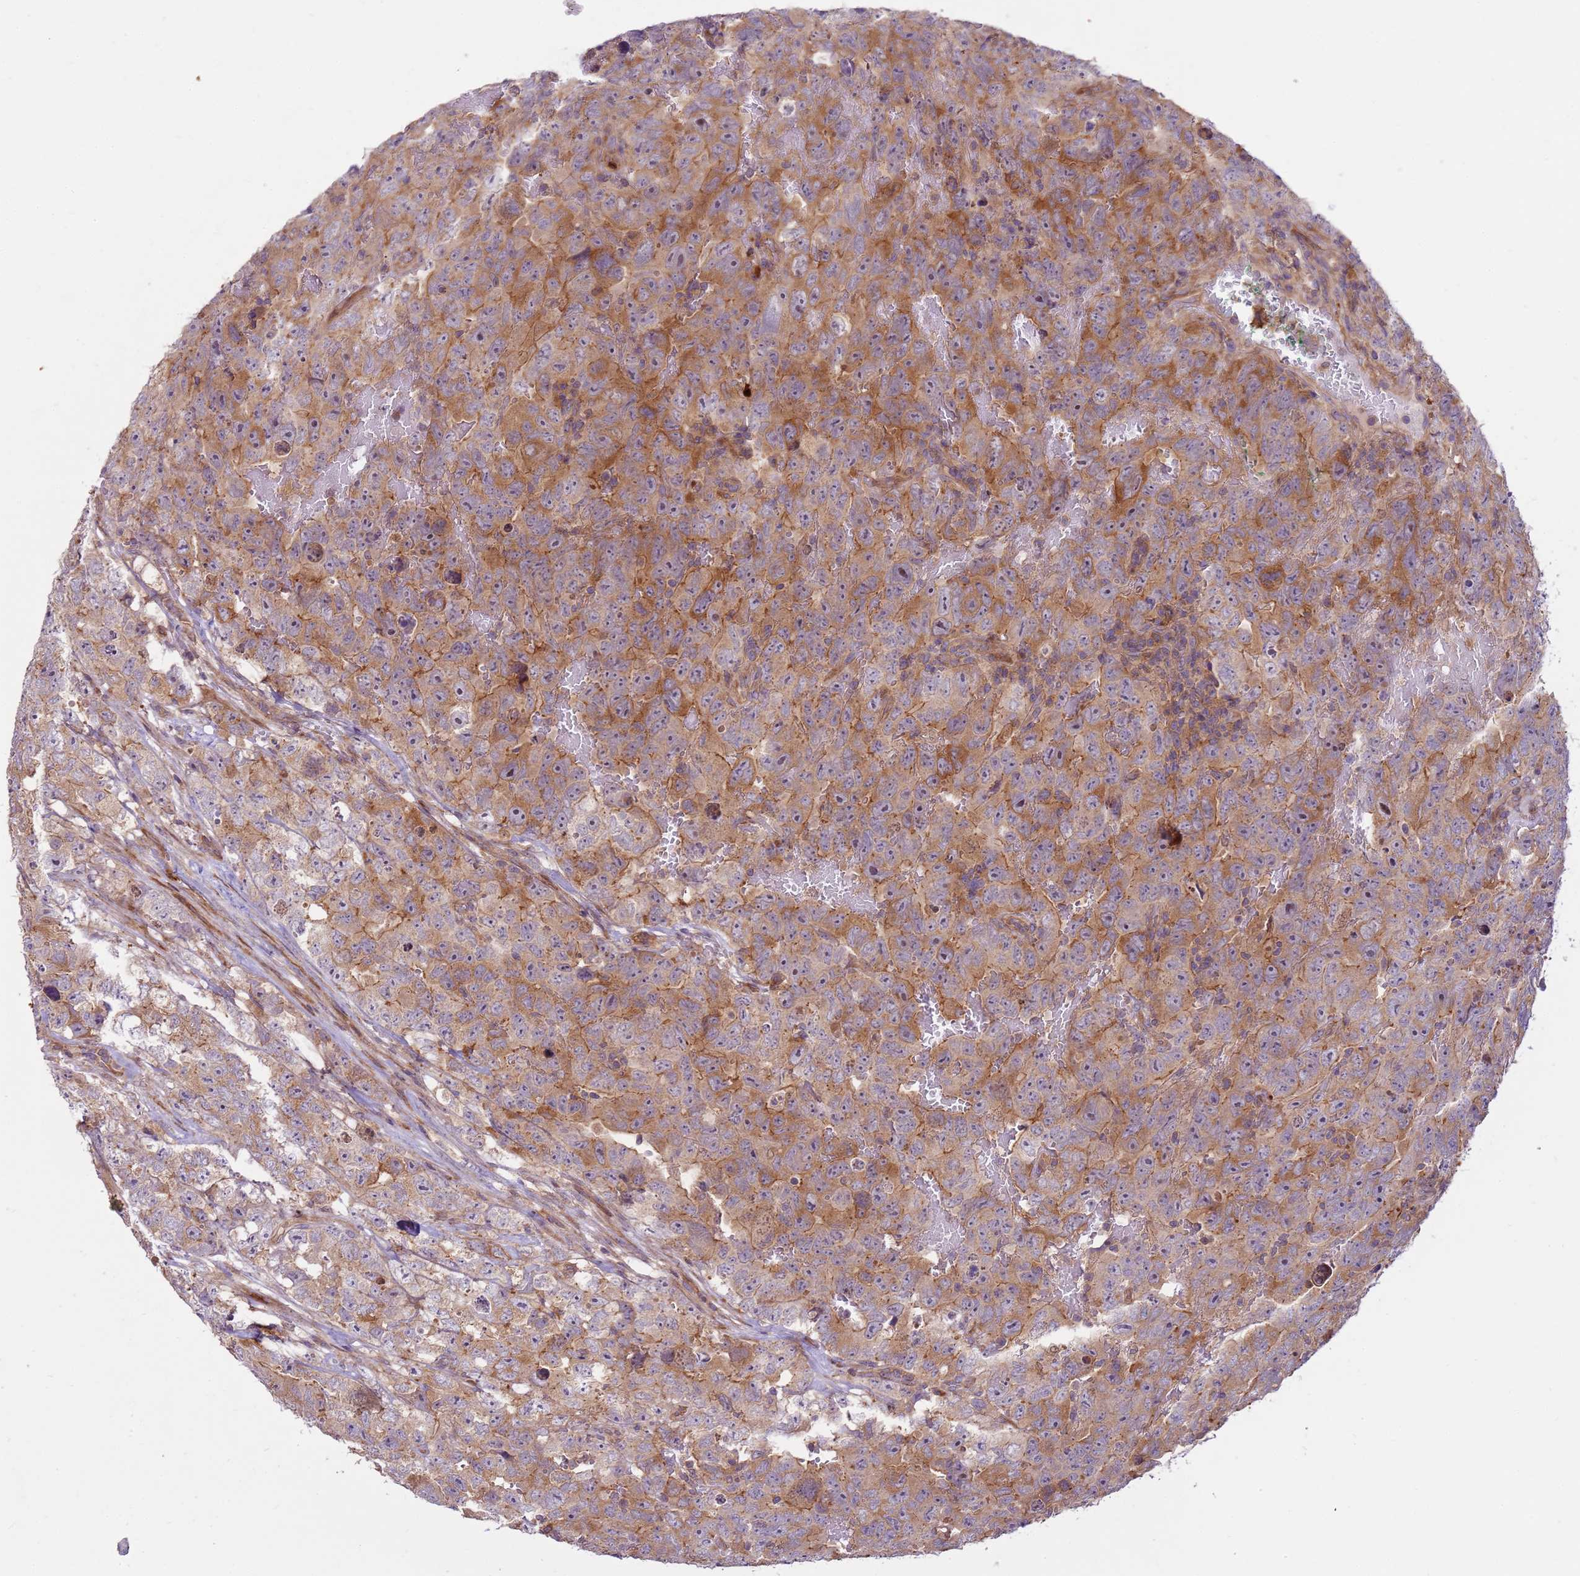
{"staining": {"intensity": "moderate", "quantity": "25%-75%", "location": "cytoplasmic/membranous"}, "tissue": "testis cancer", "cell_type": "Tumor cells", "image_type": "cancer", "snomed": [{"axis": "morphology", "description": "Carcinoma, Embryonal, NOS"}, {"axis": "topography", "description": "Testis"}], "caption": "Immunohistochemical staining of embryonal carcinoma (testis) displays medium levels of moderate cytoplasmic/membranous protein expression in about 25%-75% of tumor cells.", "gene": "ZNF624", "patient": {"sex": "male", "age": 45}}